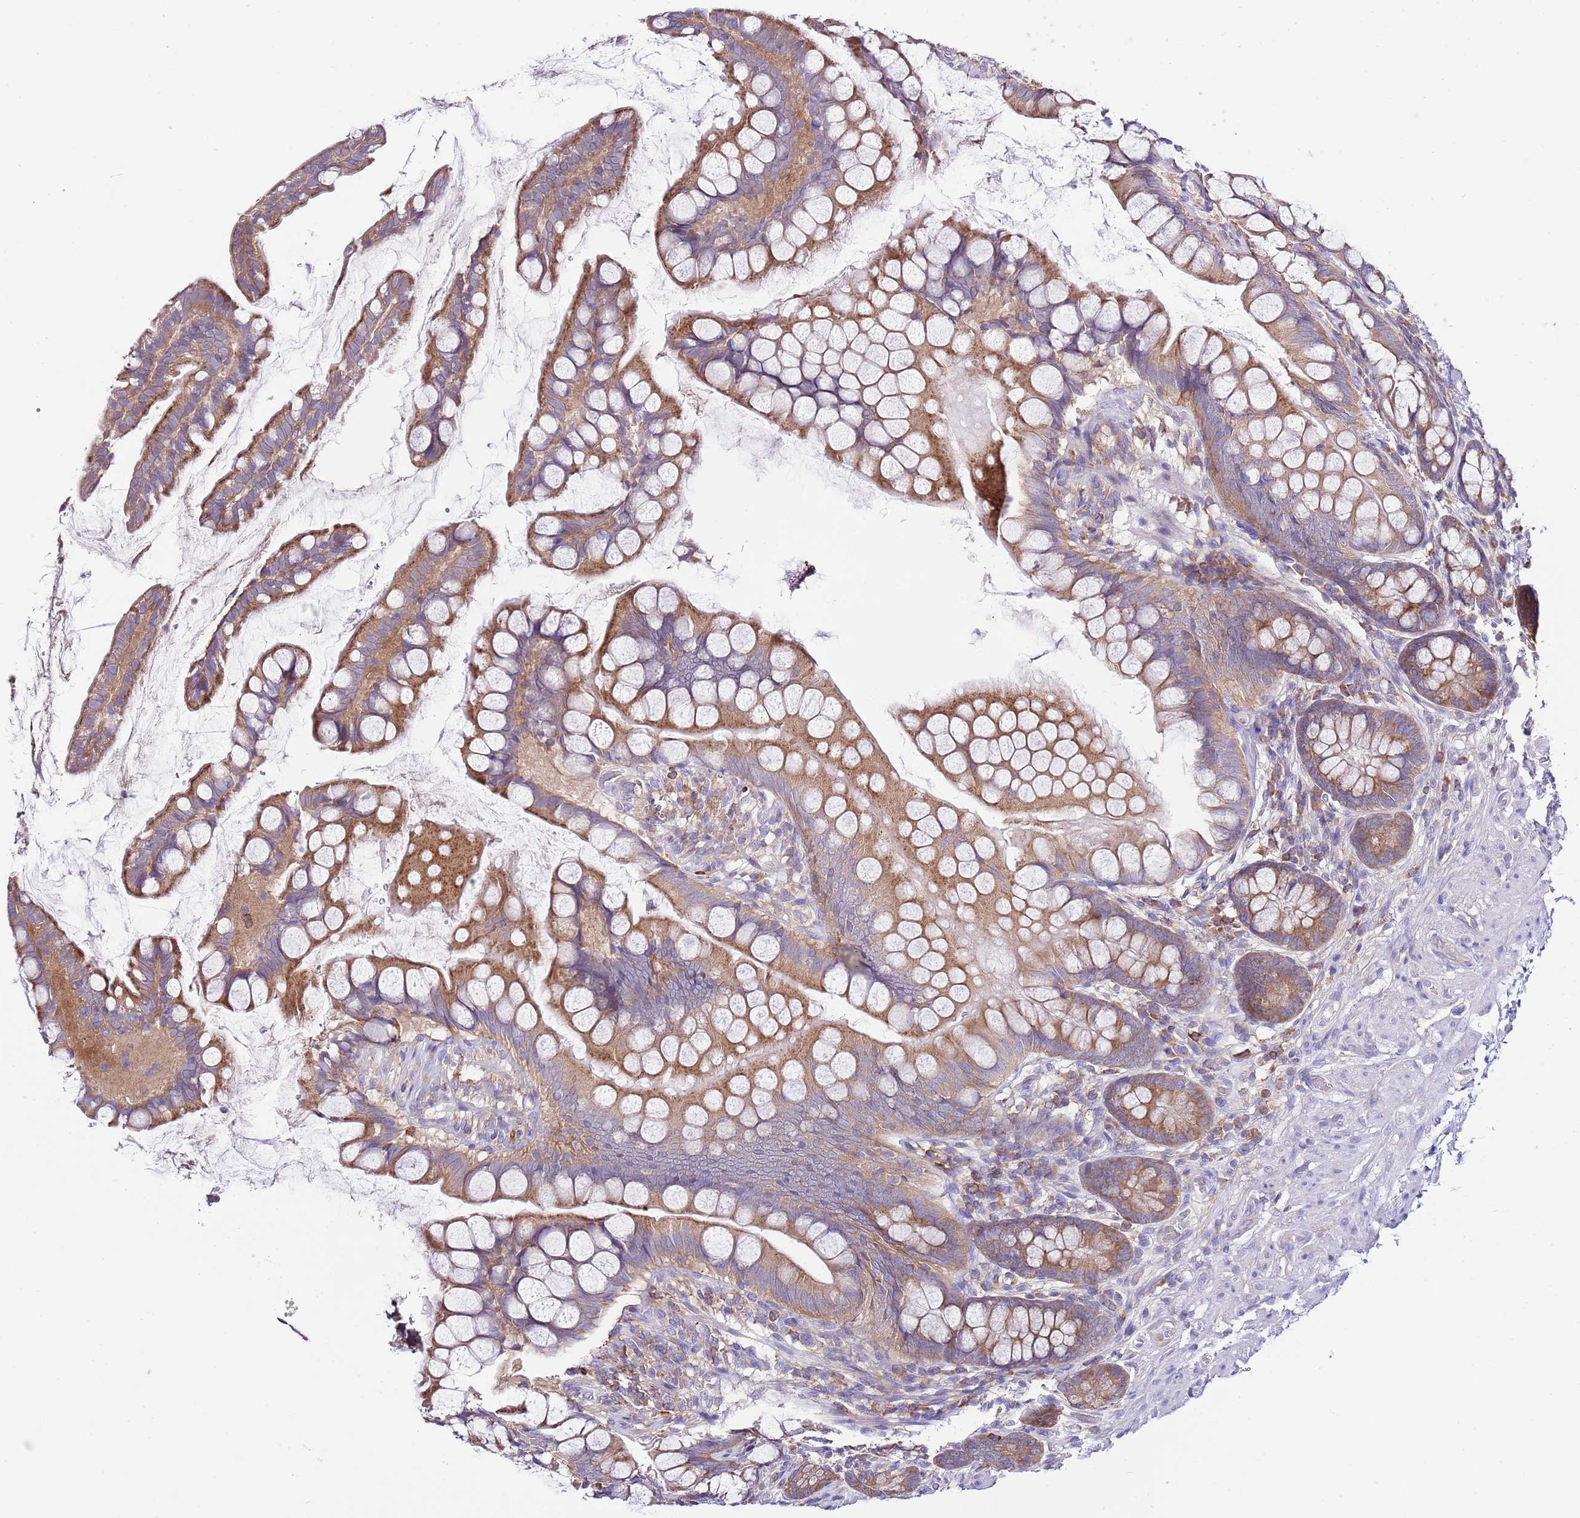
{"staining": {"intensity": "strong", "quantity": ">75%", "location": "cytoplasmic/membranous"}, "tissue": "small intestine", "cell_type": "Glandular cells", "image_type": "normal", "snomed": [{"axis": "morphology", "description": "Normal tissue, NOS"}, {"axis": "topography", "description": "Small intestine"}], "caption": "Small intestine stained with DAB IHC shows high levels of strong cytoplasmic/membranous staining in about >75% of glandular cells.", "gene": "RPS10", "patient": {"sex": "male", "age": 70}}